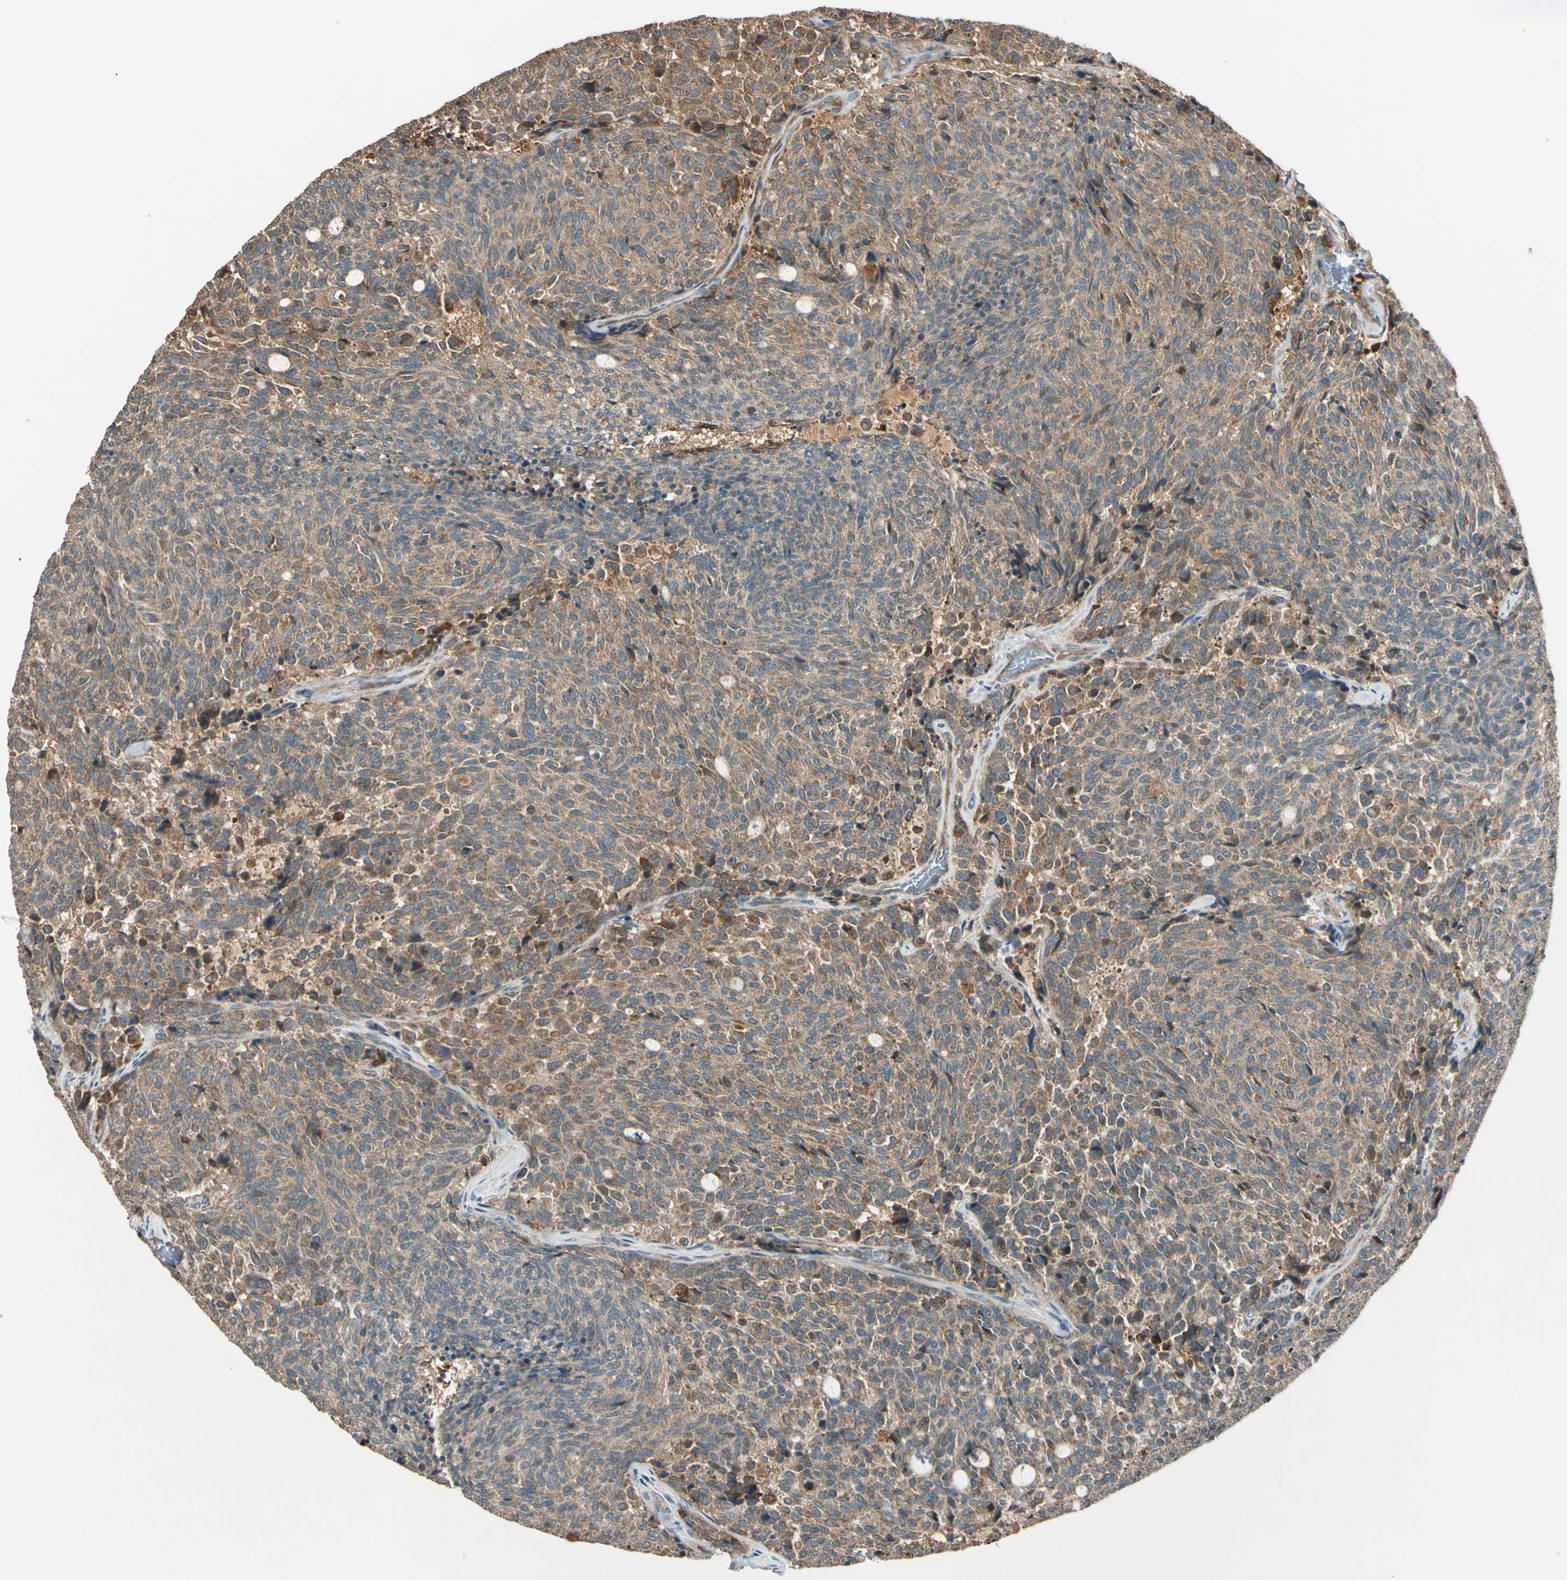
{"staining": {"intensity": "weak", "quantity": ">75%", "location": "cytoplasmic/membranous"}, "tissue": "carcinoid", "cell_type": "Tumor cells", "image_type": "cancer", "snomed": [{"axis": "morphology", "description": "Carcinoid, malignant, NOS"}, {"axis": "topography", "description": "Pancreas"}], "caption": "The immunohistochemical stain highlights weak cytoplasmic/membranous positivity in tumor cells of carcinoid tissue.", "gene": "STX11", "patient": {"sex": "female", "age": 54}}